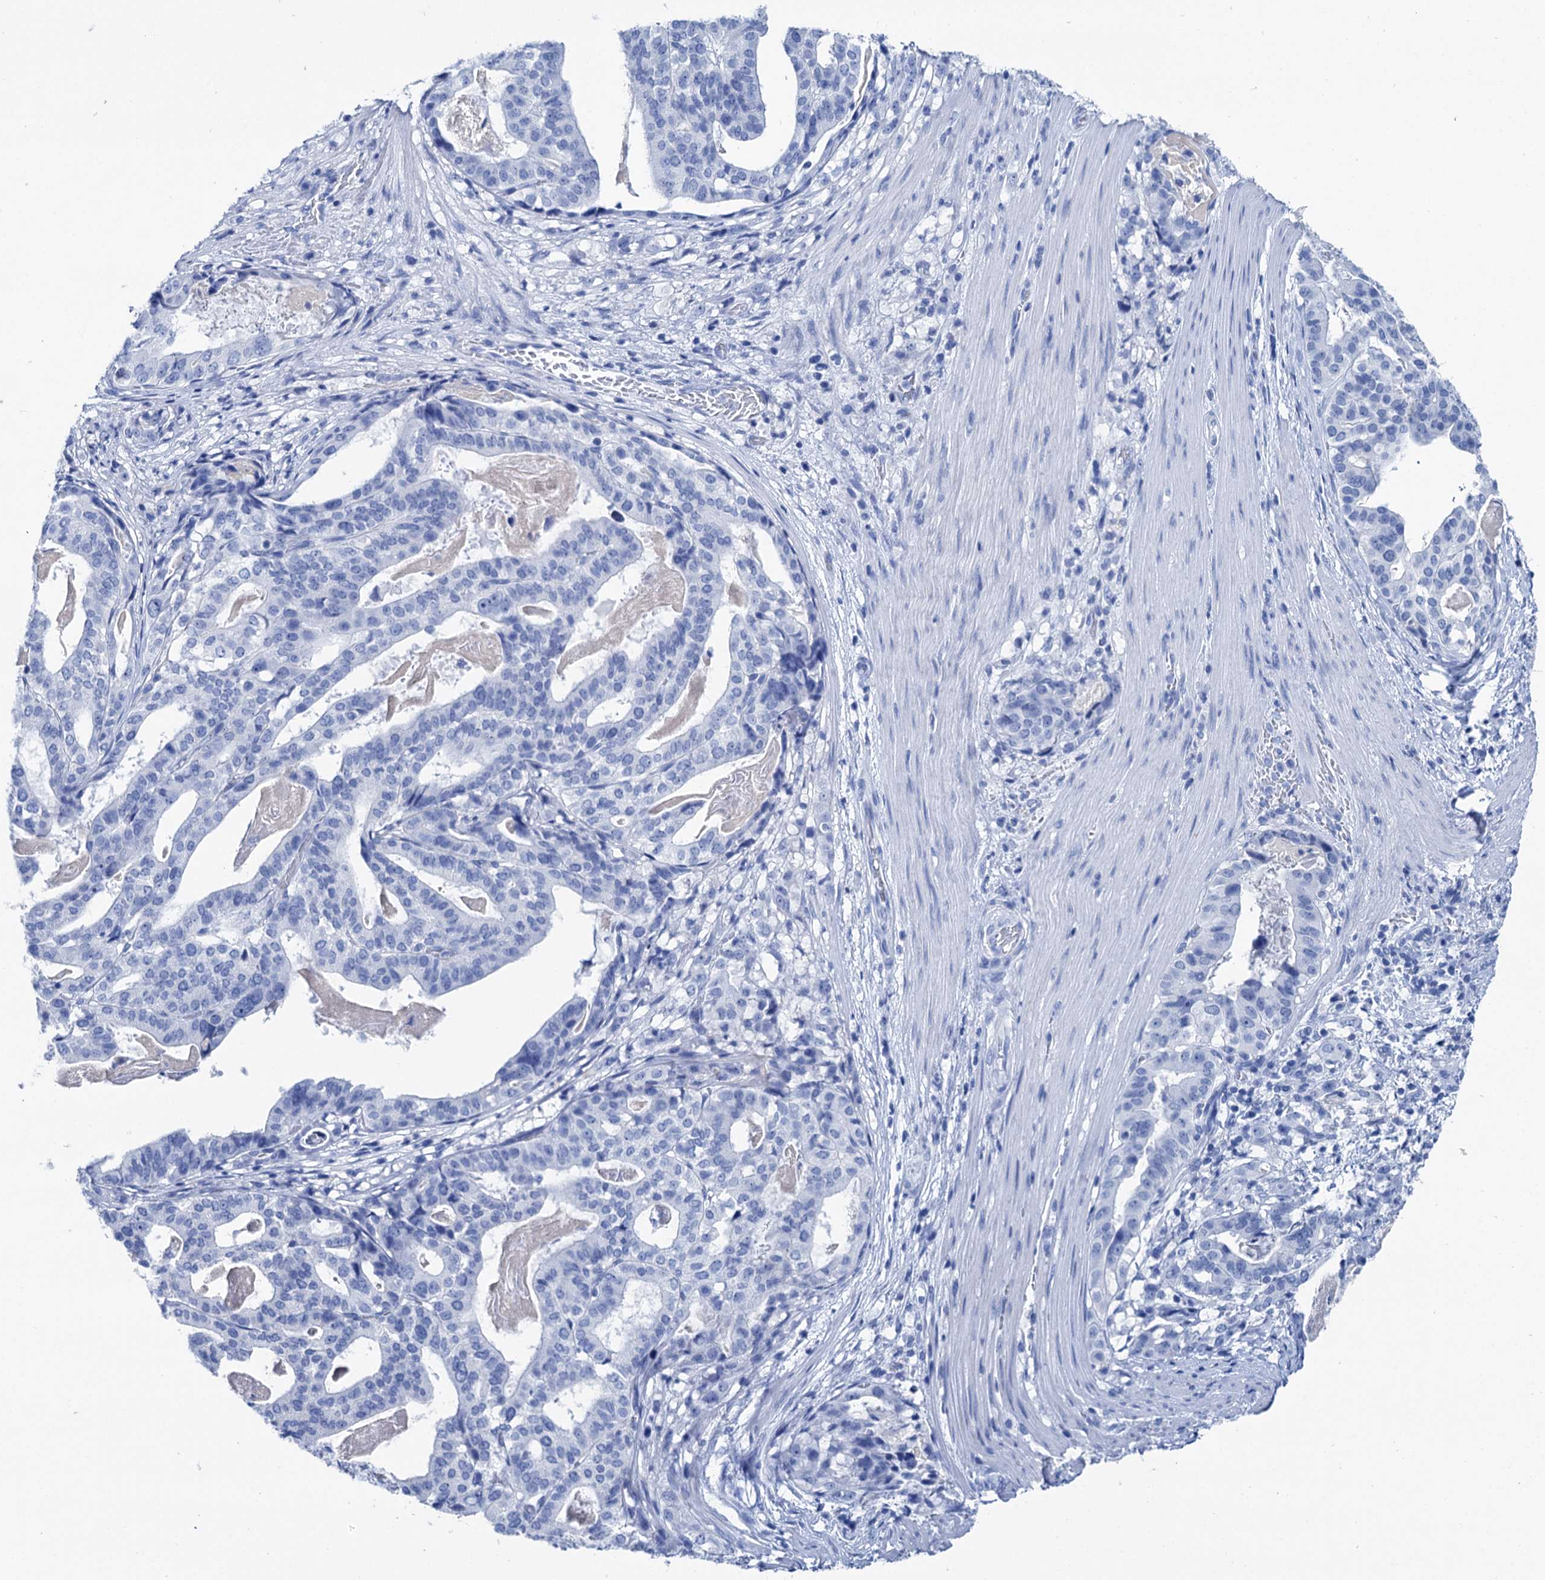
{"staining": {"intensity": "negative", "quantity": "none", "location": "none"}, "tissue": "stomach cancer", "cell_type": "Tumor cells", "image_type": "cancer", "snomed": [{"axis": "morphology", "description": "Adenocarcinoma, NOS"}, {"axis": "topography", "description": "Stomach"}], "caption": "Immunohistochemistry (IHC) of stomach cancer demonstrates no expression in tumor cells.", "gene": "BRINP1", "patient": {"sex": "male", "age": 48}}